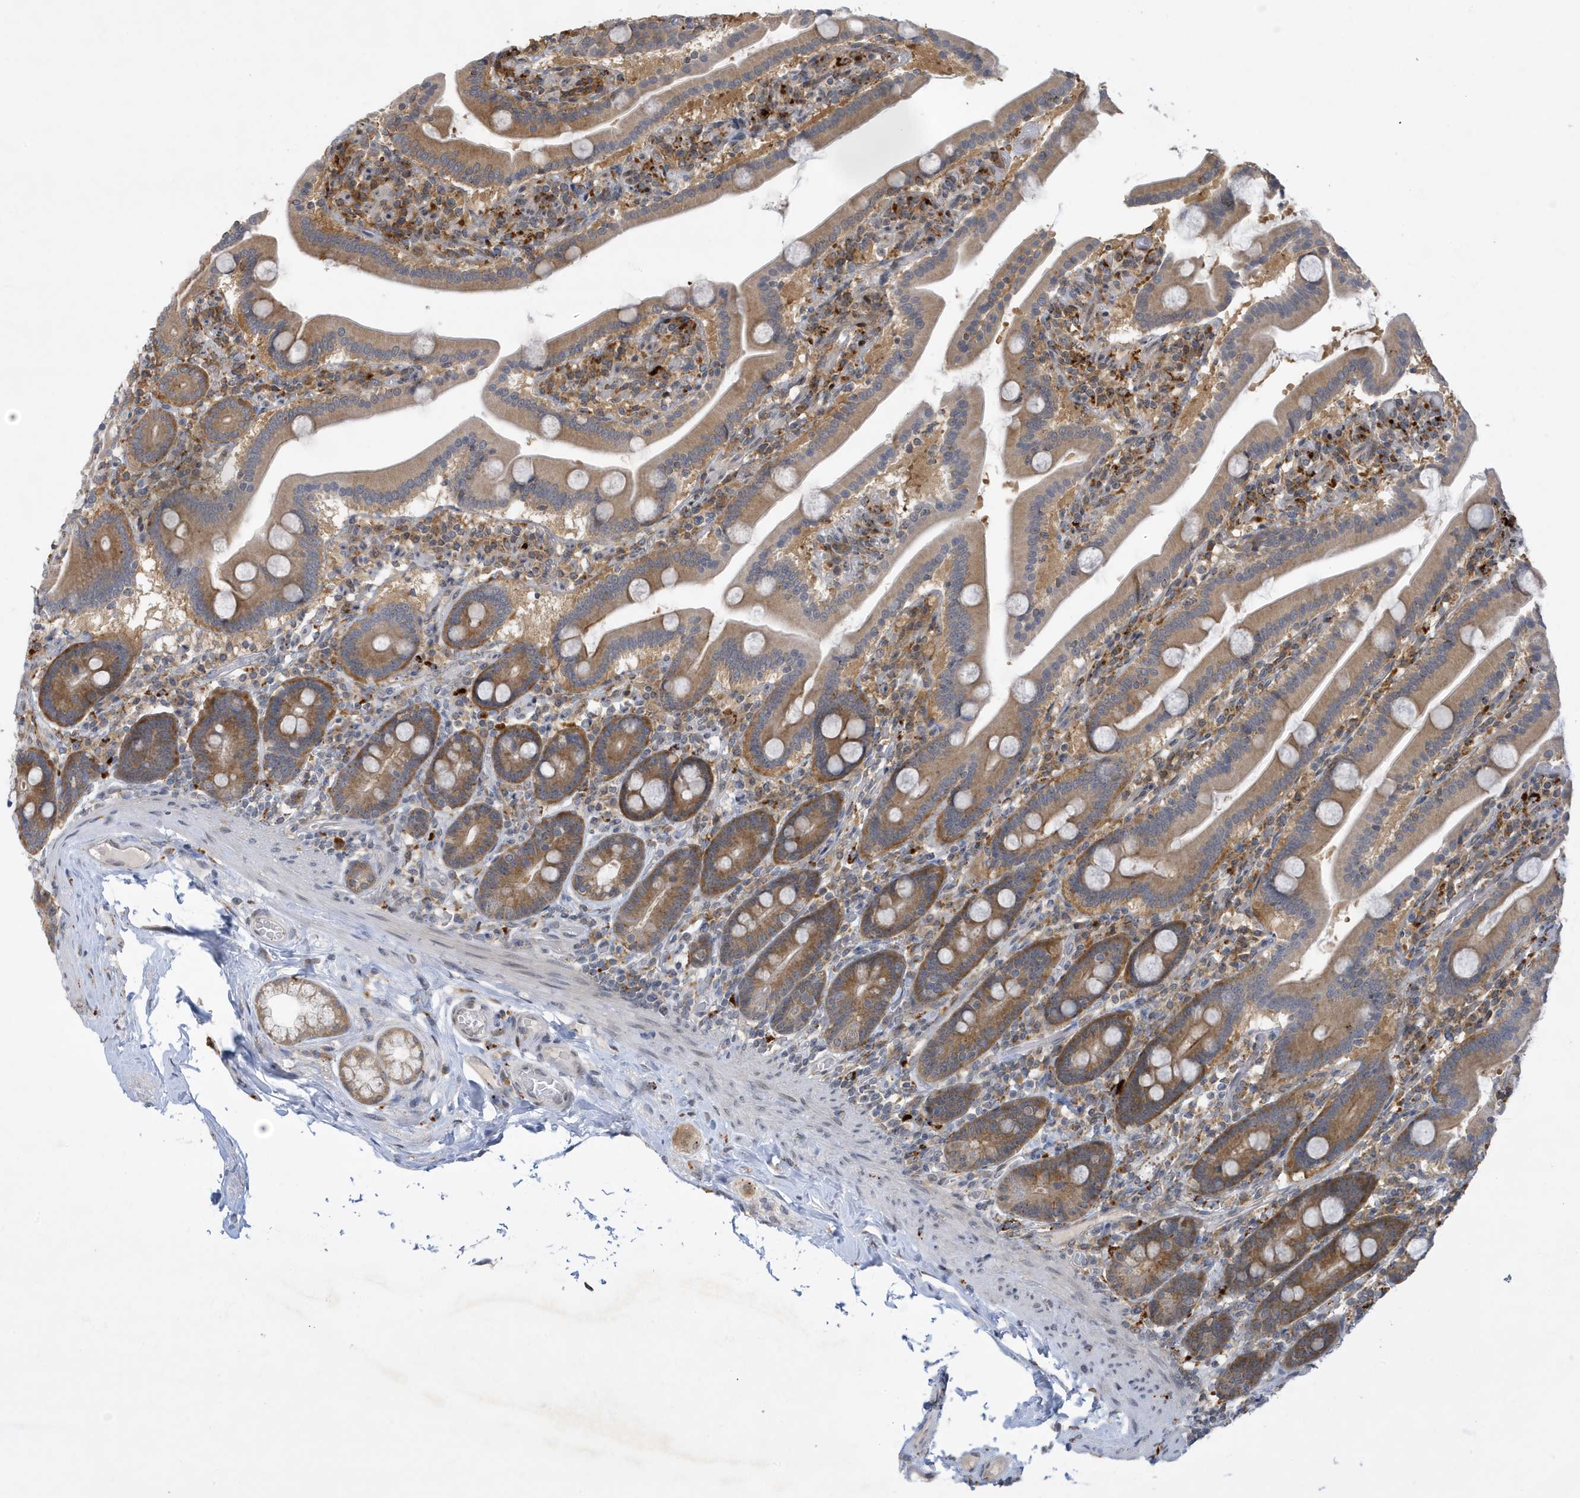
{"staining": {"intensity": "moderate", "quantity": ">75%", "location": "cytoplasmic/membranous"}, "tissue": "duodenum", "cell_type": "Glandular cells", "image_type": "normal", "snomed": [{"axis": "morphology", "description": "Normal tissue, NOS"}, {"axis": "topography", "description": "Duodenum"}], "caption": "Brown immunohistochemical staining in normal duodenum reveals moderate cytoplasmic/membranous expression in approximately >75% of glandular cells.", "gene": "ZNF507", "patient": {"sex": "male", "age": 55}}